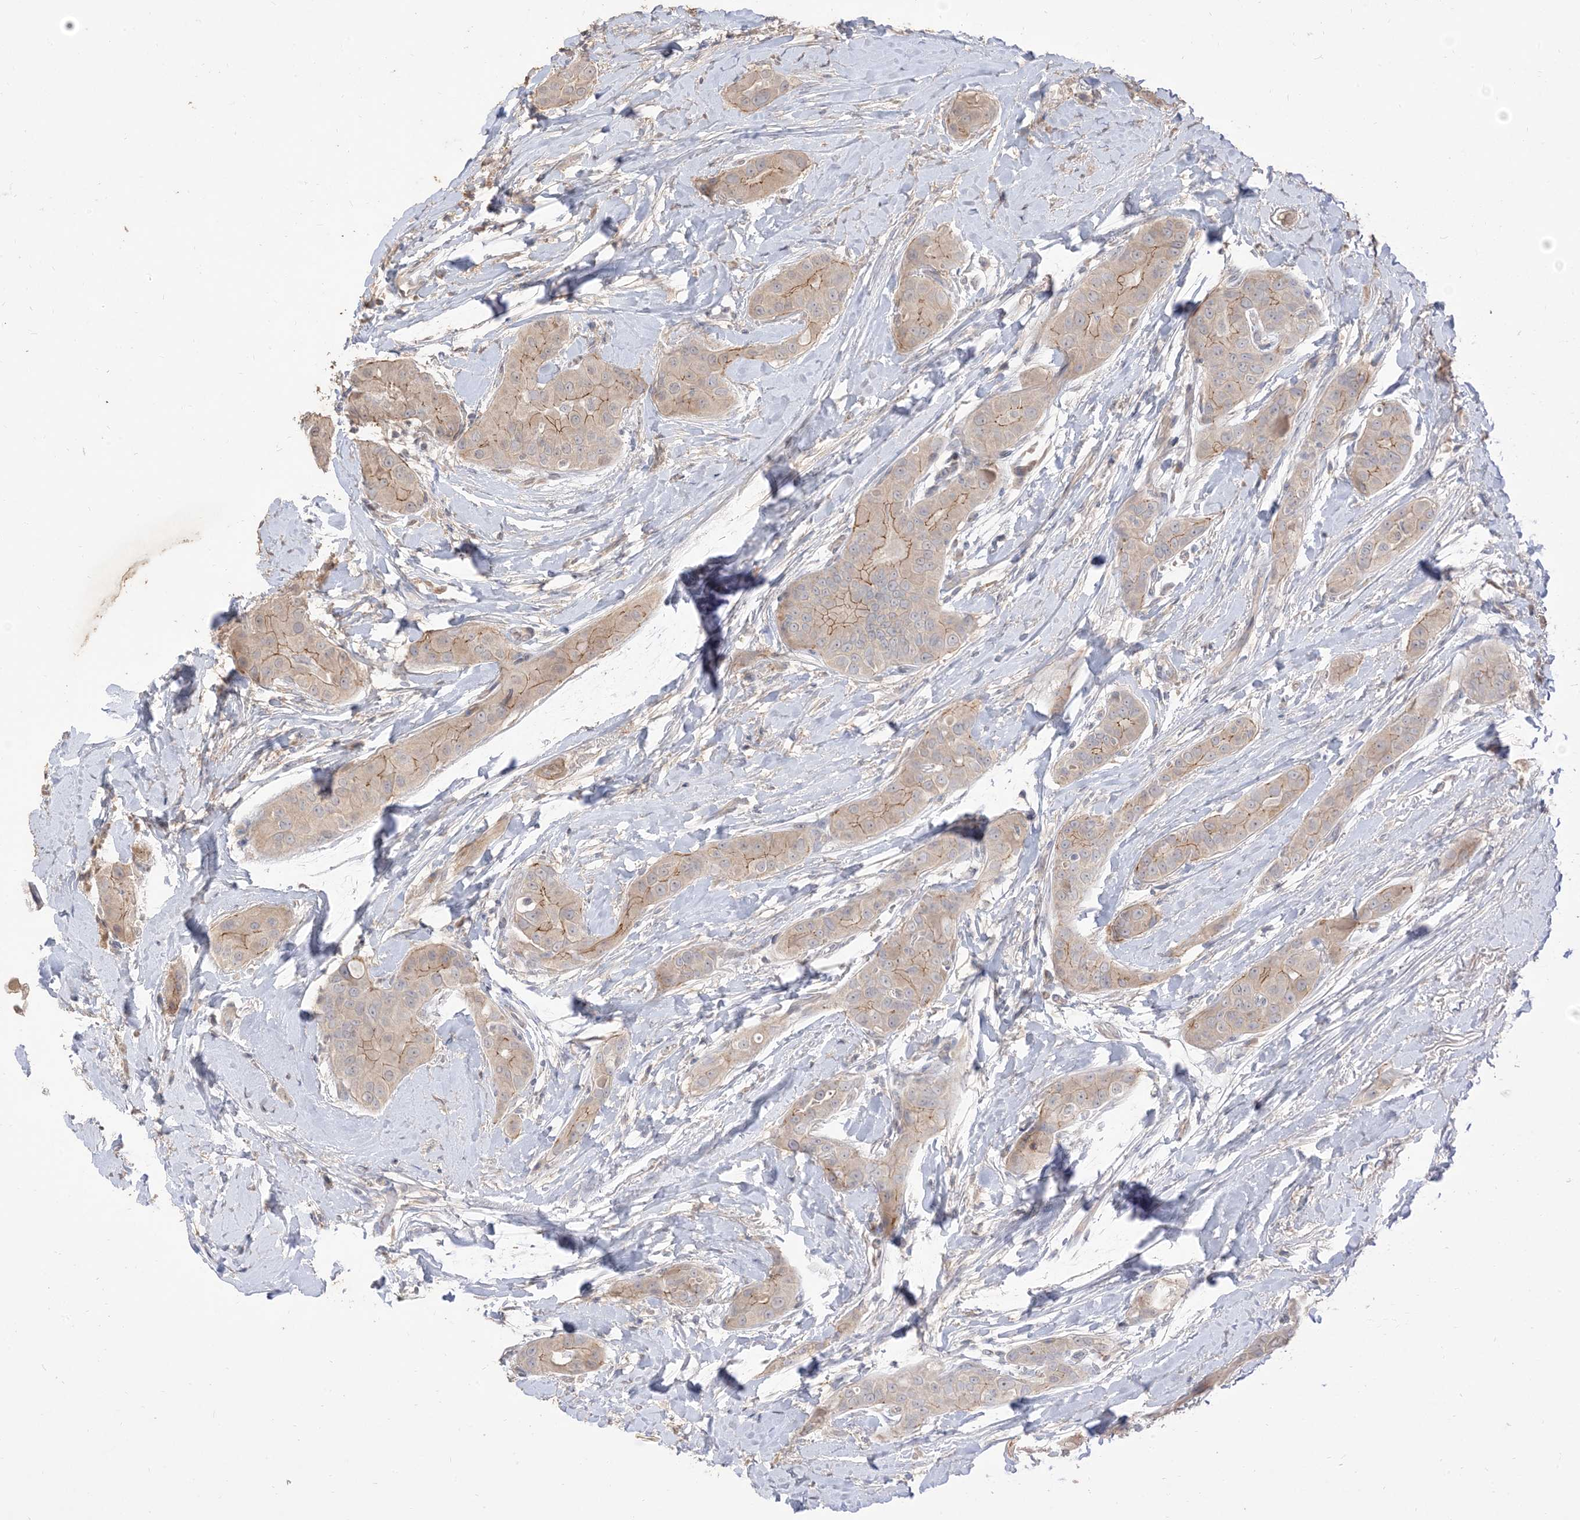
{"staining": {"intensity": "moderate", "quantity": "<25%", "location": "cytoplasmic/membranous"}, "tissue": "thyroid cancer", "cell_type": "Tumor cells", "image_type": "cancer", "snomed": [{"axis": "morphology", "description": "Papillary adenocarcinoma, NOS"}, {"axis": "topography", "description": "Thyroid gland"}], "caption": "Human thyroid cancer stained for a protein (brown) reveals moderate cytoplasmic/membranous positive staining in about <25% of tumor cells.", "gene": "RNF175", "patient": {"sex": "male", "age": 33}}